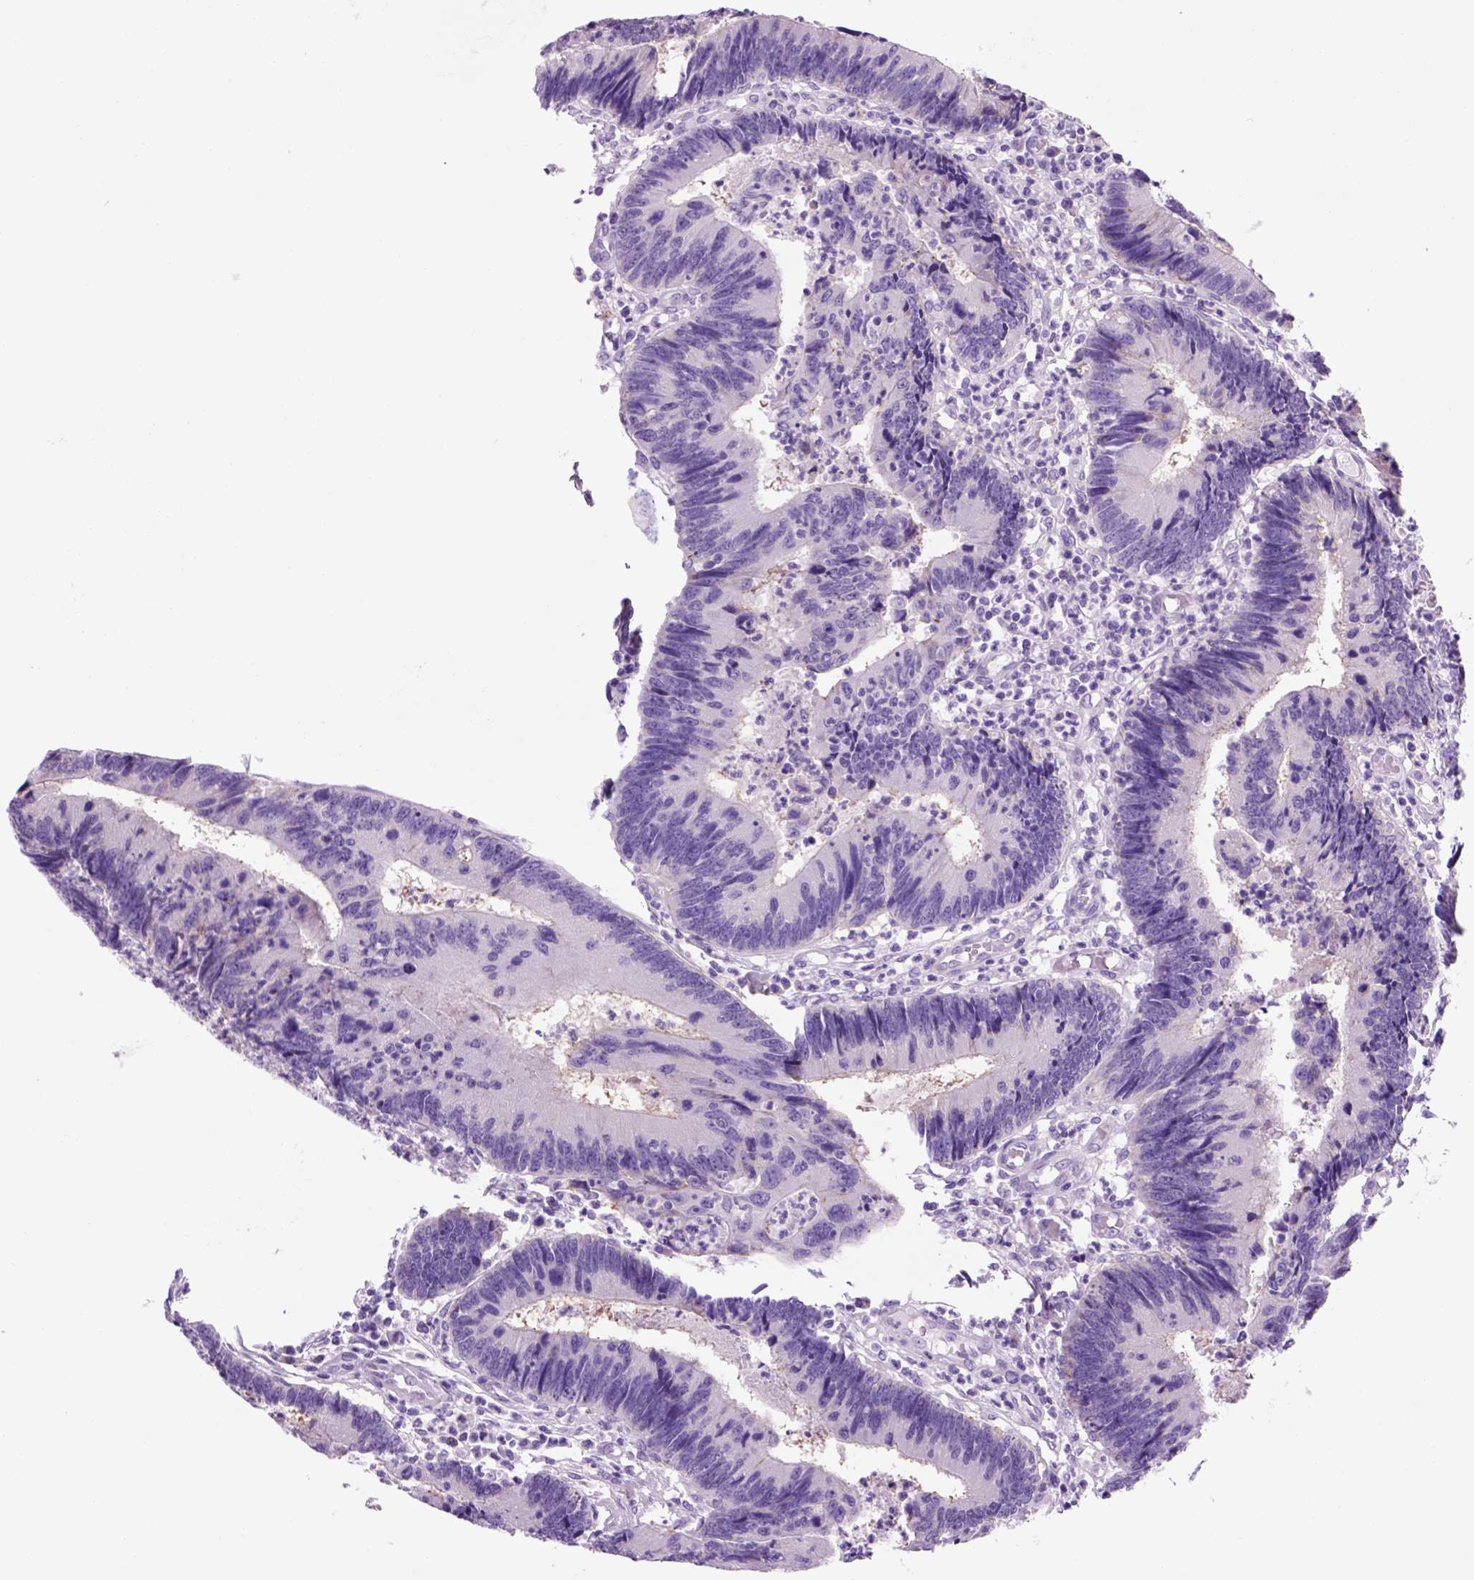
{"staining": {"intensity": "negative", "quantity": "none", "location": "none"}, "tissue": "colorectal cancer", "cell_type": "Tumor cells", "image_type": "cancer", "snomed": [{"axis": "morphology", "description": "Adenocarcinoma, NOS"}, {"axis": "topography", "description": "Colon"}], "caption": "This is a photomicrograph of IHC staining of colorectal cancer, which shows no positivity in tumor cells. Nuclei are stained in blue.", "gene": "HHIPL2", "patient": {"sex": "female", "age": 67}}